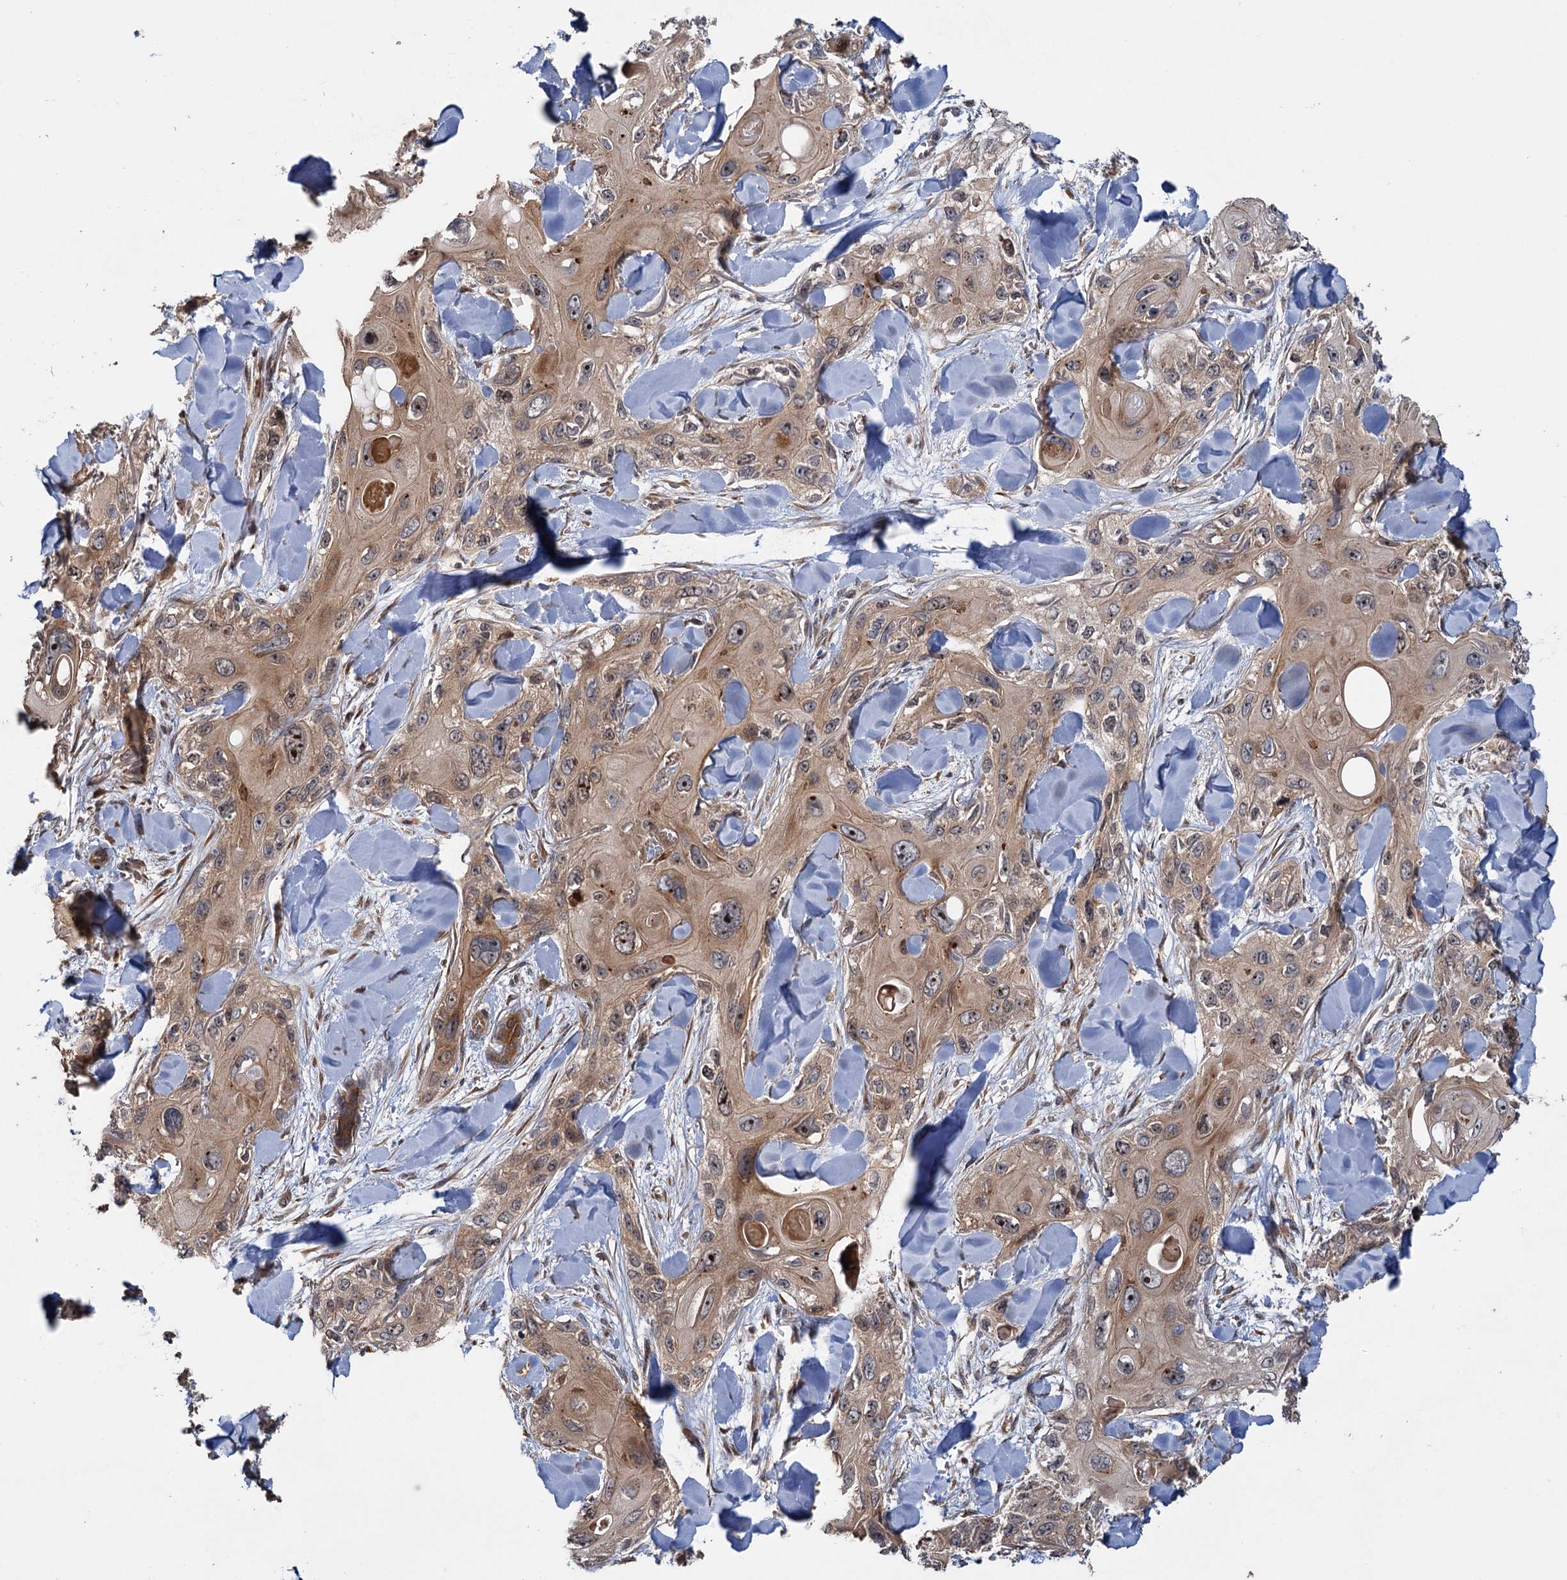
{"staining": {"intensity": "moderate", "quantity": ">75%", "location": "cytoplasmic/membranous"}, "tissue": "skin cancer", "cell_type": "Tumor cells", "image_type": "cancer", "snomed": [{"axis": "morphology", "description": "Normal tissue, NOS"}, {"axis": "morphology", "description": "Squamous cell carcinoma, NOS"}, {"axis": "topography", "description": "Skin"}], "caption": "Human skin cancer (squamous cell carcinoma) stained with a brown dye demonstrates moderate cytoplasmic/membranous positive staining in approximately >75% of tumor cells.", "gene": "KANSL2", "patient": {"sex": "male", "age": 72}}